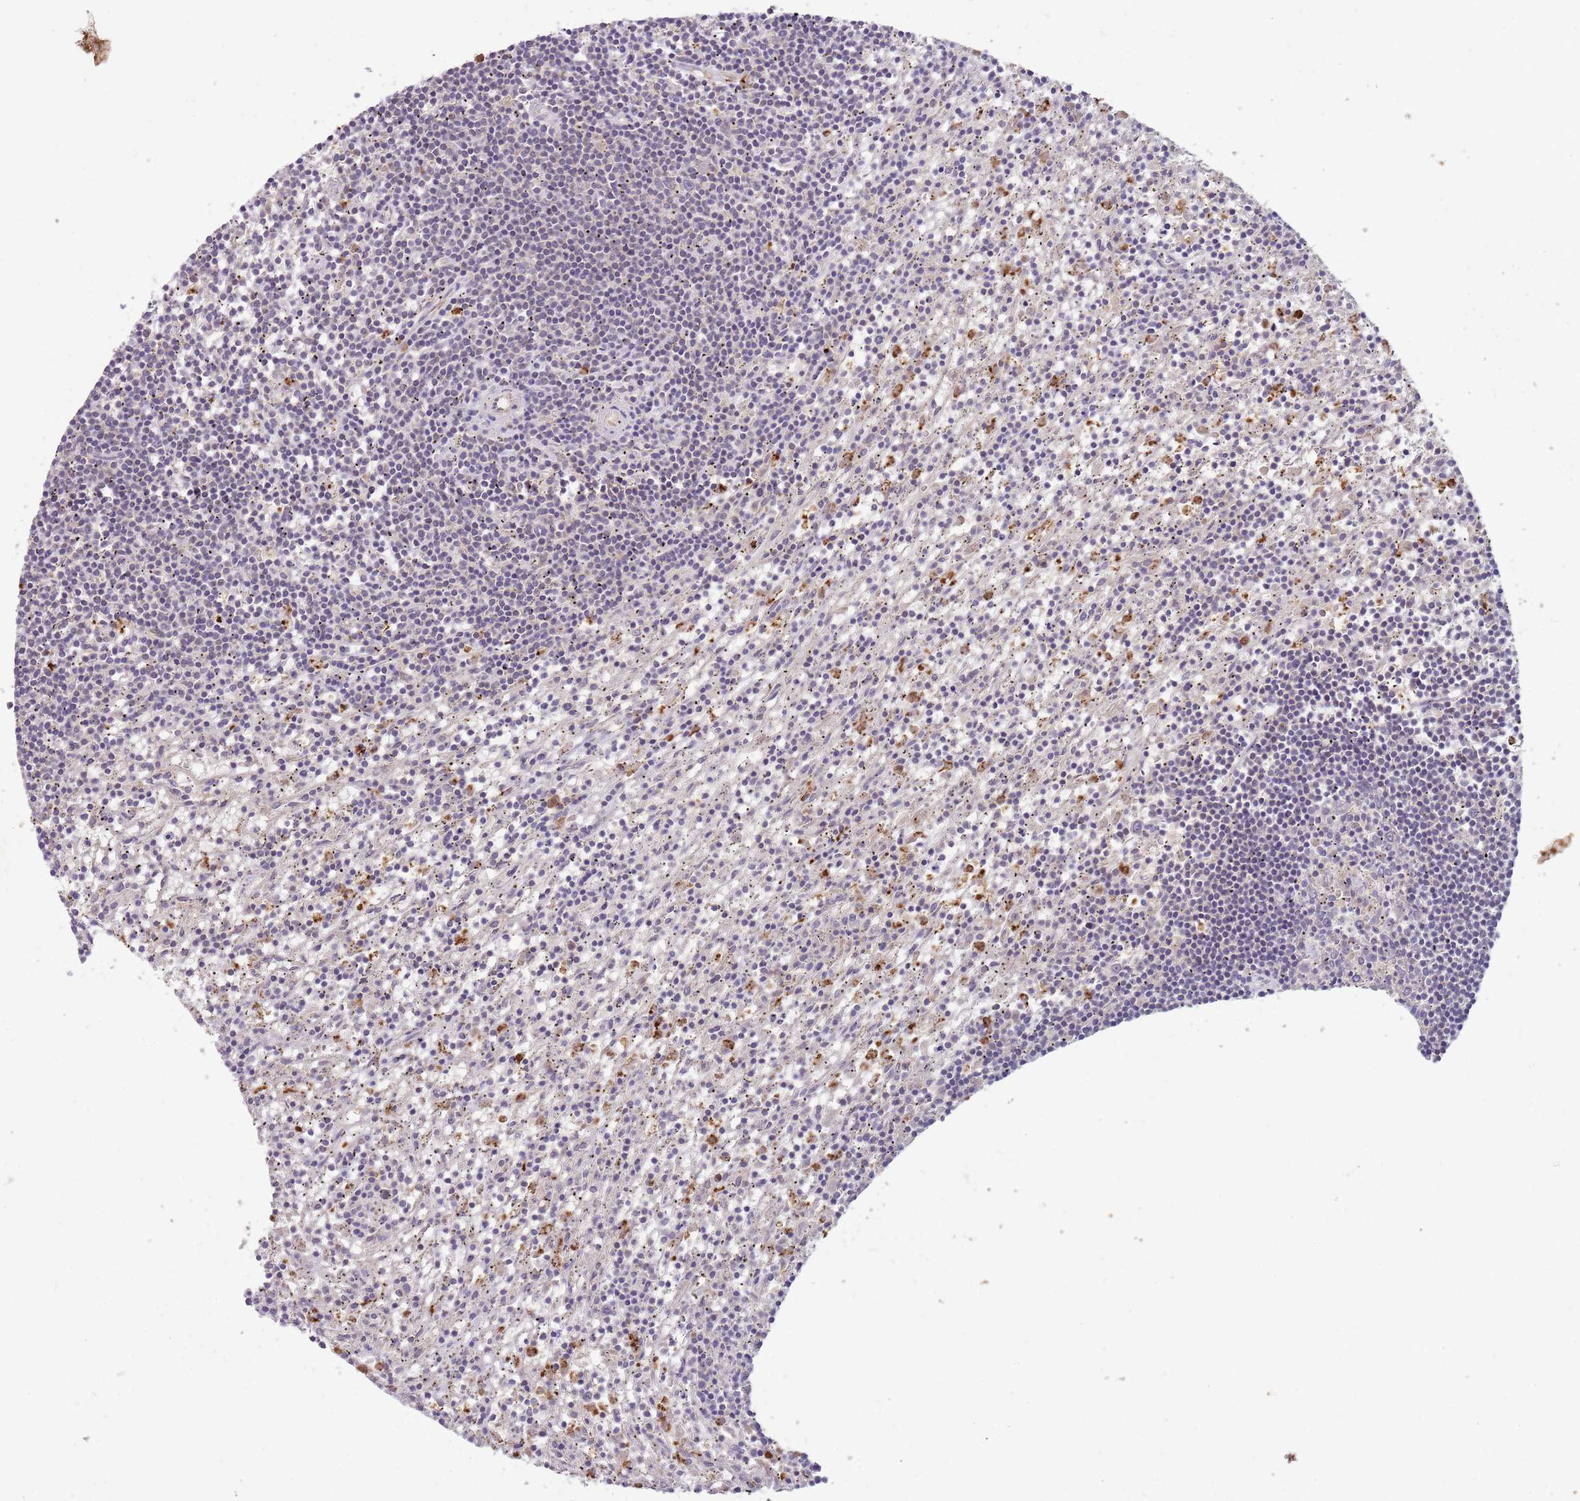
{"staining": {"intensity": "negative", "quantity": "none", "location": "none"}, "tissue": "lymphoma", "cell_type": "Tumor cells", "image_type": "cancer", "snomed": [{"axis": "morphology", "description": "Malignant lymphoma, non-Hodgkin's type, Low grade"}, {"axis": "topography", "description": "Spleen"}], "caption": "High magnification brightfield microscopy of lymphoma stained with DAB (3,3'-diaminobenzidine) (brown) and counterstained with hematoxylin (blue): tumor cells show no significant positivity.", "gene": "NBPF6", "patient": {"sex": "male", "age": 76}}